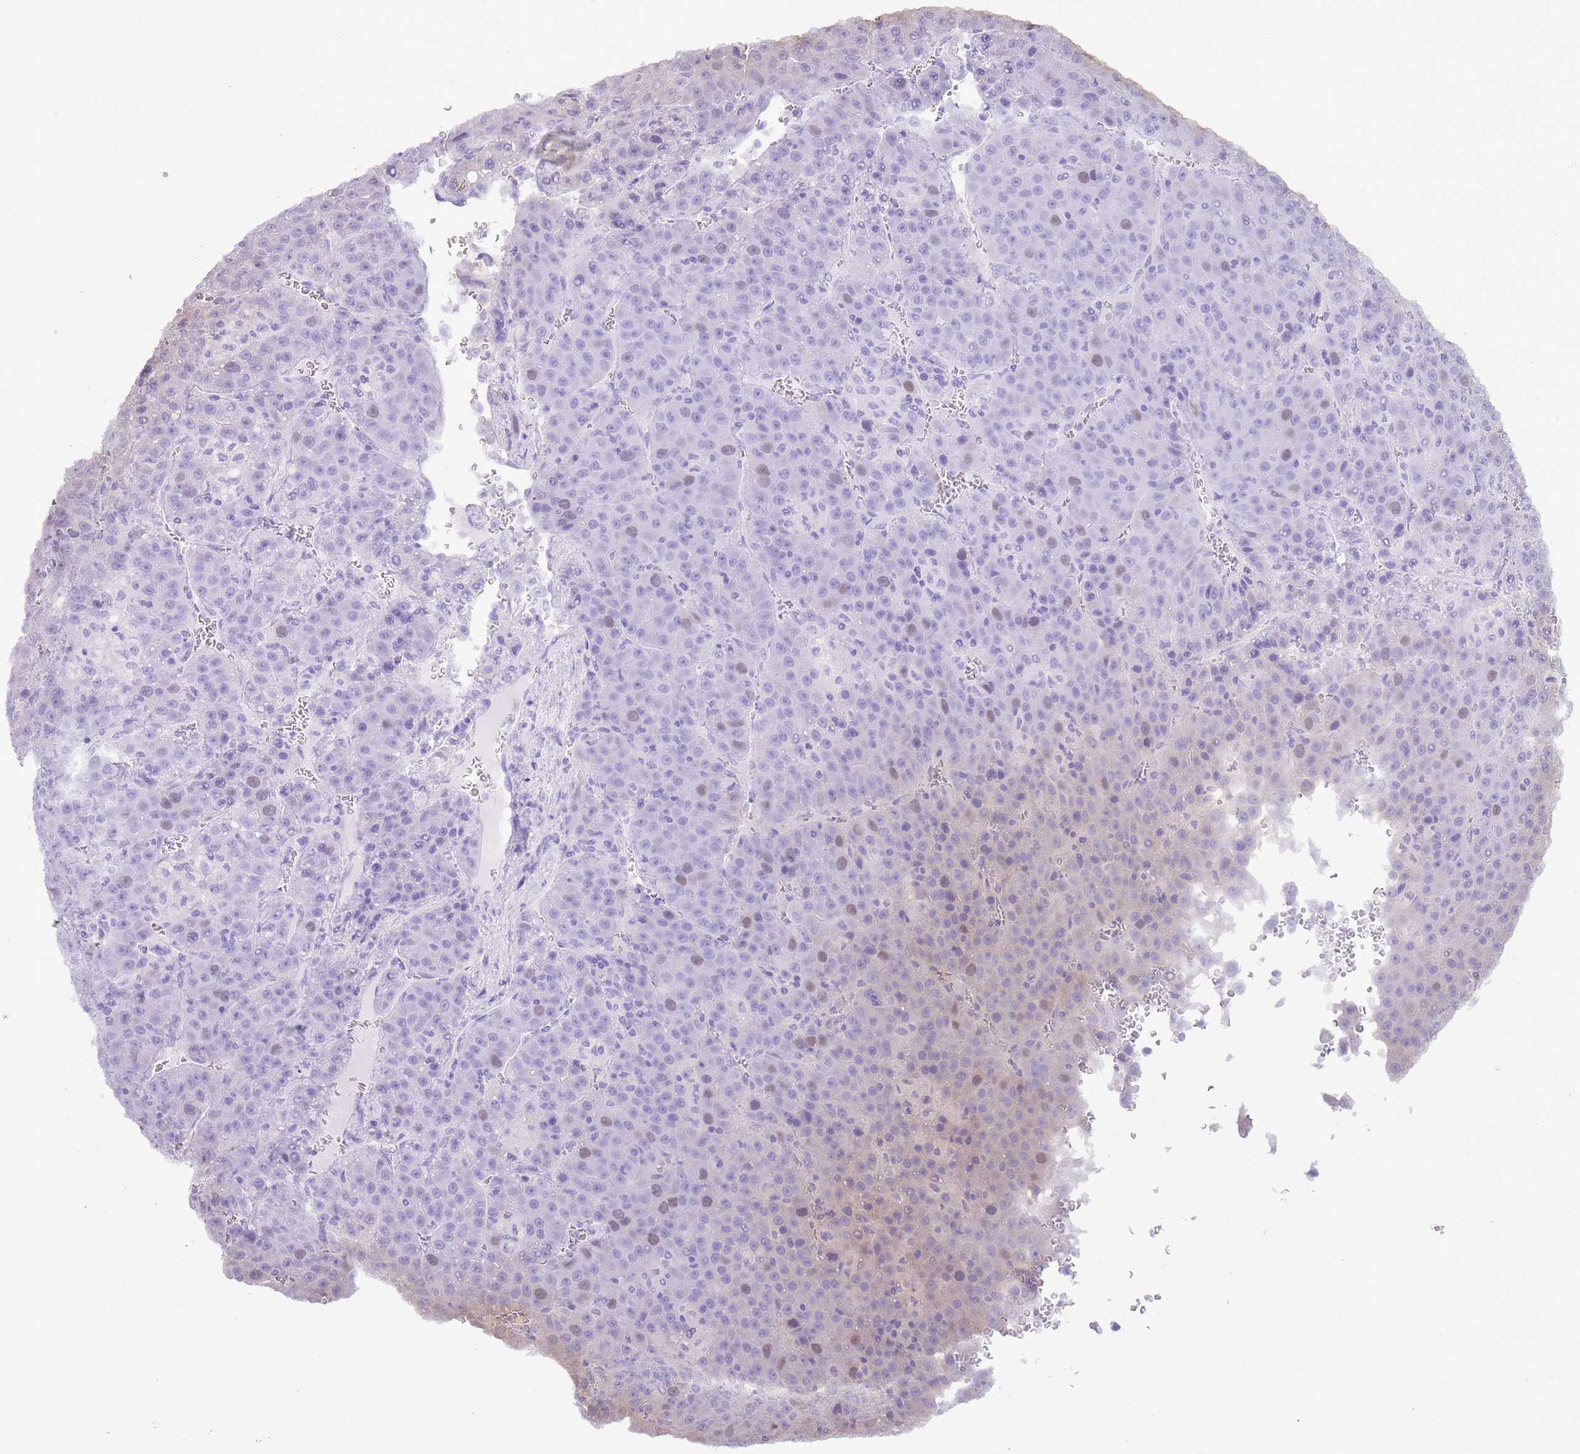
{"staining": {"intensity": "weak", "quantity": "<25%", "location": "nuclear"}, "tissue": "liver cancer", "cell_type": "Tumor cells", "image_type": "cancer", "snomed": [{"axis": "morphology", "description": "Carcinoma, Hepatocellular, NOS"}, {"axis": "topography", "description": "Liver"}], "caption": "Immunohistochemistry of liver hepatocellular carcinoma reveals no staining in tumor cells.", "gene": "GMNN", "patient": {"sex": "female", "age": 53}}